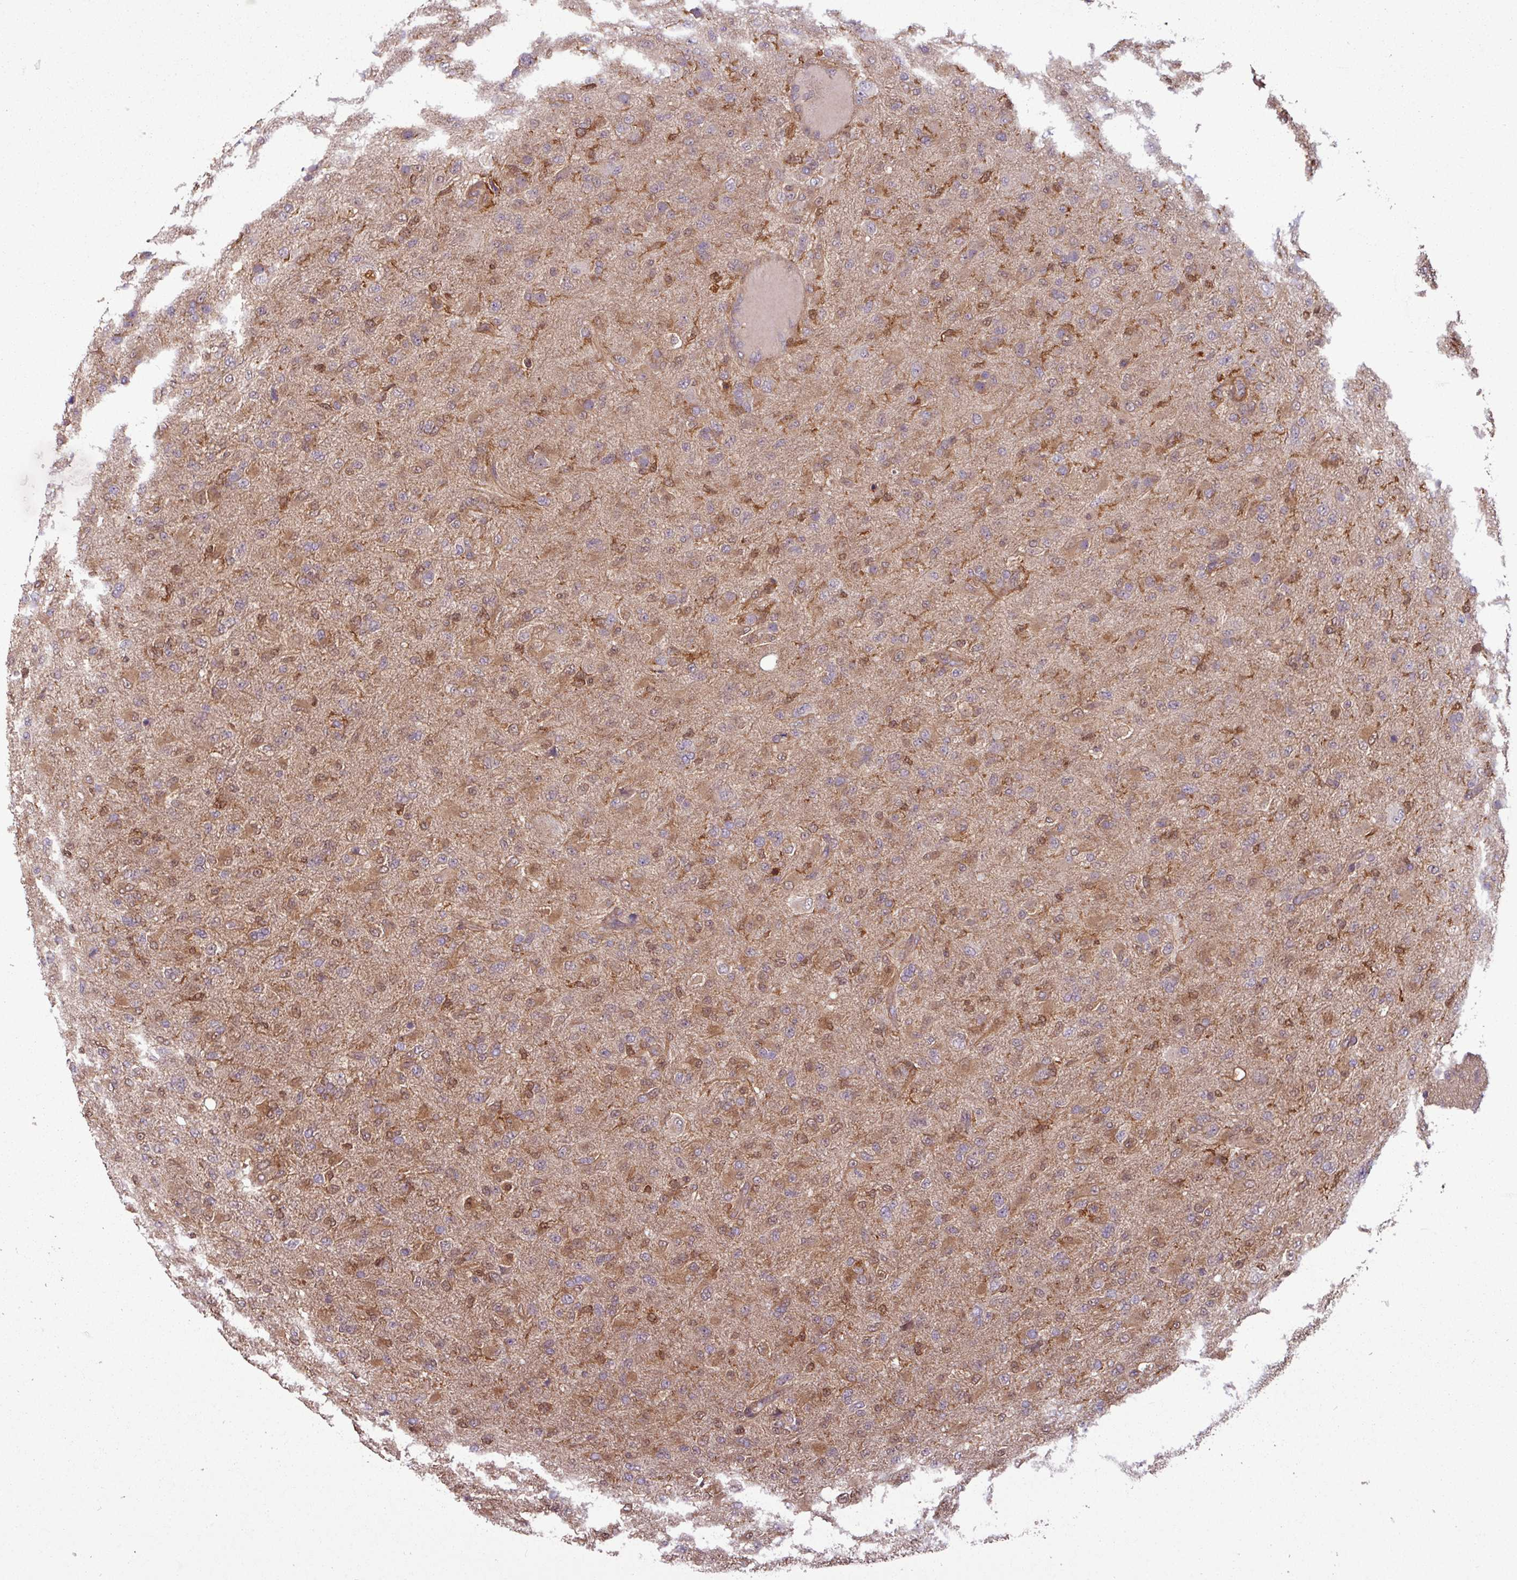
{"staining": {"intensity": "weak", "quantity": "25%-75%", "location": "cytoplasmic/membranous"}, "tissue": "glioma", "cell_type": "Tumor cells", "image_type": "cancer", "snomed": [{"axis": "morphology", "description": "Glioma, malignant, Low grade"}, {"axis": "topography", "description": "Brain"}], "caption": "This is an image of IHC staining of glioma, which shows weak positivity in the cytoplasmic/membranous of tumor cells.", "gene": "SH3BGRL", "patient": {"sex": "male", "age": 65}}